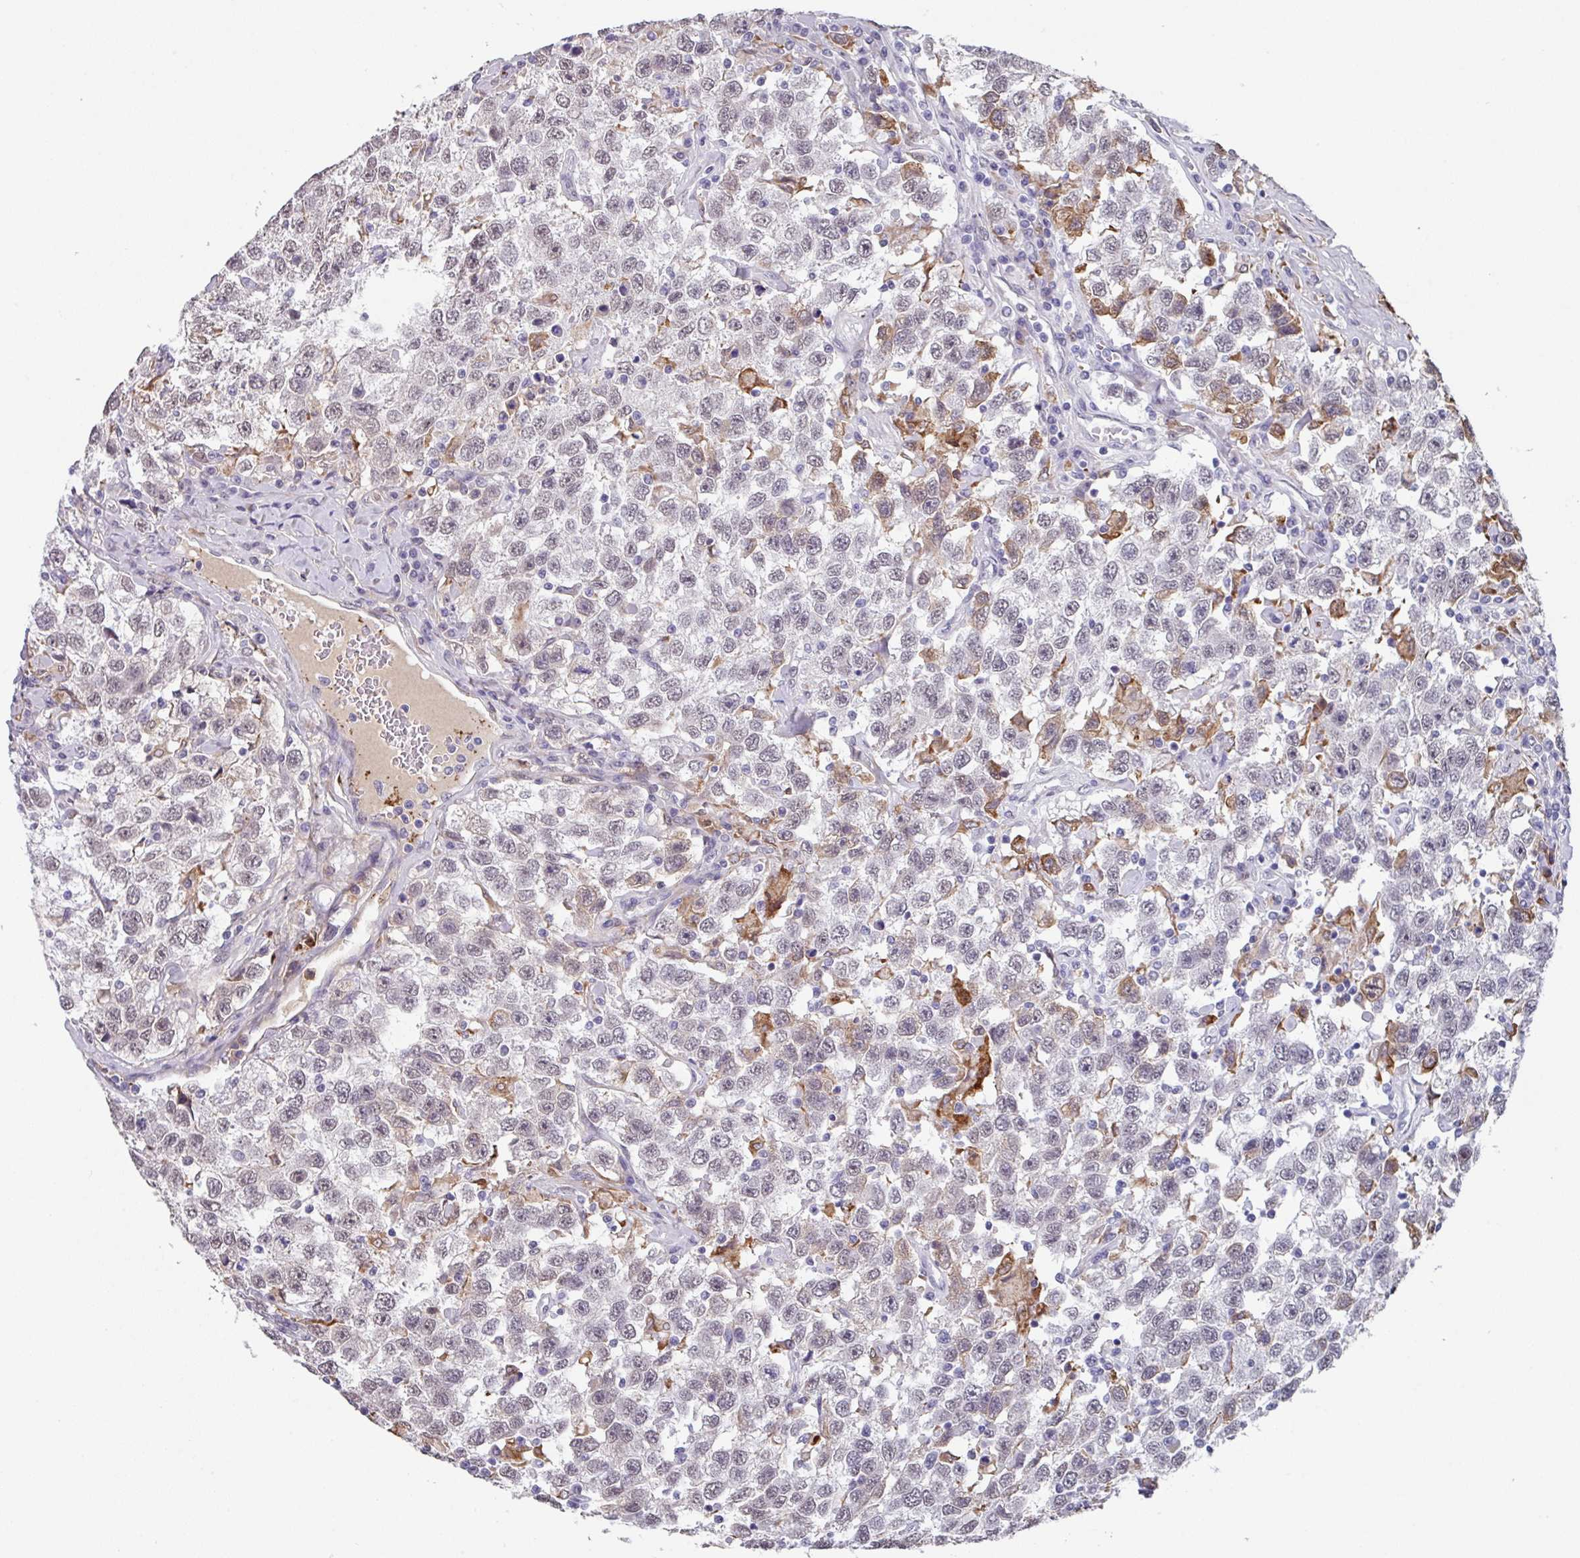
{"staining": {"intensity": "negative", "quantity": "none", "location": "none"}, "tissue": "testis cancer", "cell_type": "Tumor cells", "image_type": "cancer", "snomed": [{"axis": "morphology", "description": "Seminoma, NOS"}, {"axis": "topography", "description": "Testis"}], "caption": "Tumor cells show no significant expression in seminoma (testis). (DAB (3,3'-diaminobenzidine) immunohistochemistry (IHC), high magnification).", "gene": "C1QB", "patient": {"sex": "male", "age": 41}}